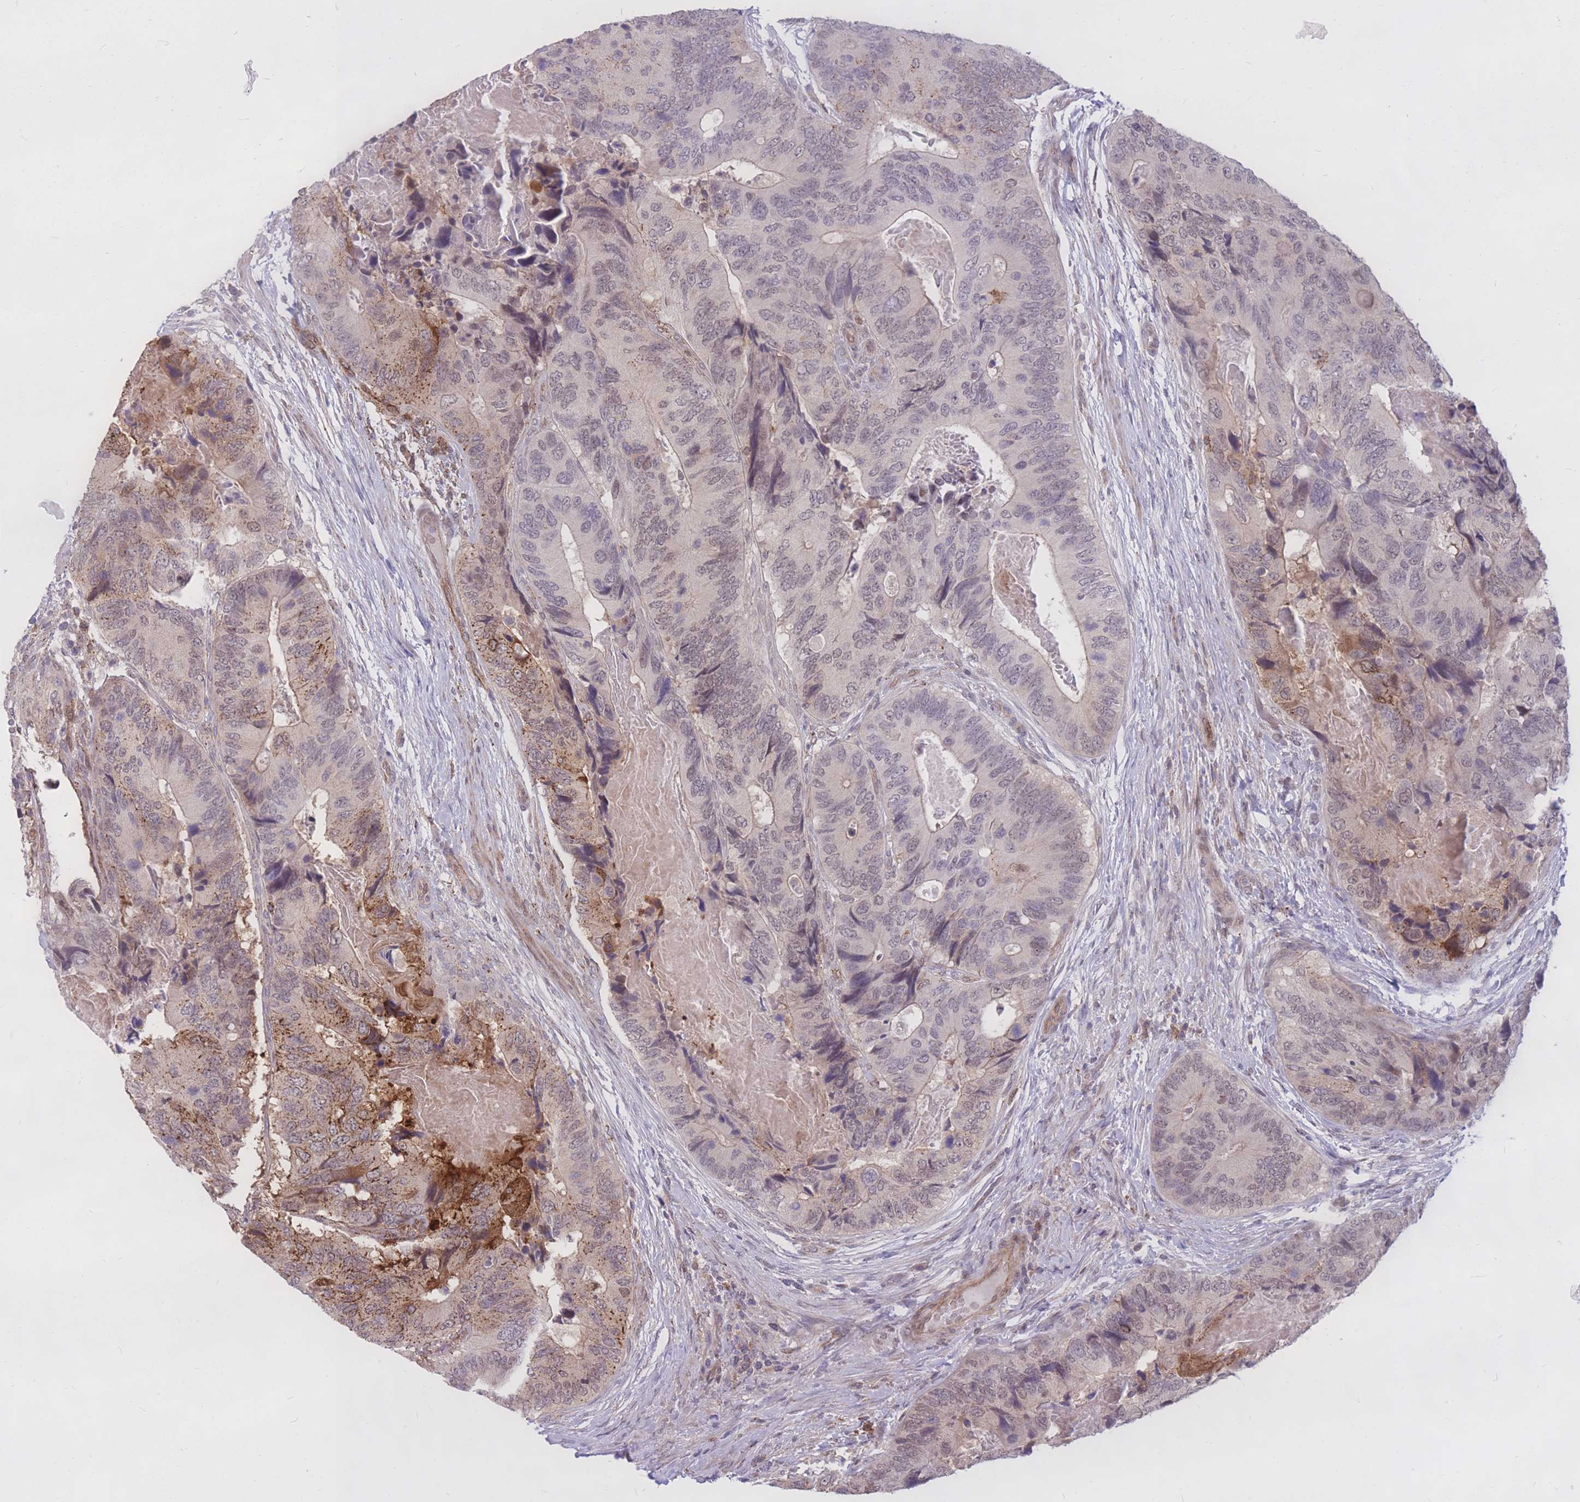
{"staining": {"intensity": "strong", "quantity": "<25%", "location": "cytoplasmic/membranous"}, "tissue": "colorectal cancer", "cell_type": "Tumor cells", "image_type": "cancer", "snomed": [{"axis": "morphology", "description": "Adenocarcinoma, NOS"}, {"axis": "topography", "description": "Colon"}], "caption": "IHC staining of colorectal cancer, which displays medium levels of strong cytoplasmic/membranous positivity in approximately <25% of tumor cells indicating strong cytoplasmic/membranous protein expression. The staining was performed using DAB (3,3'-diaminobenzidine) (brown) for protein detection and nuclei were counterstained in hematoxylin (blue).", "gene": "TCF20", "patient": {"sex": "male", "age": 84}}